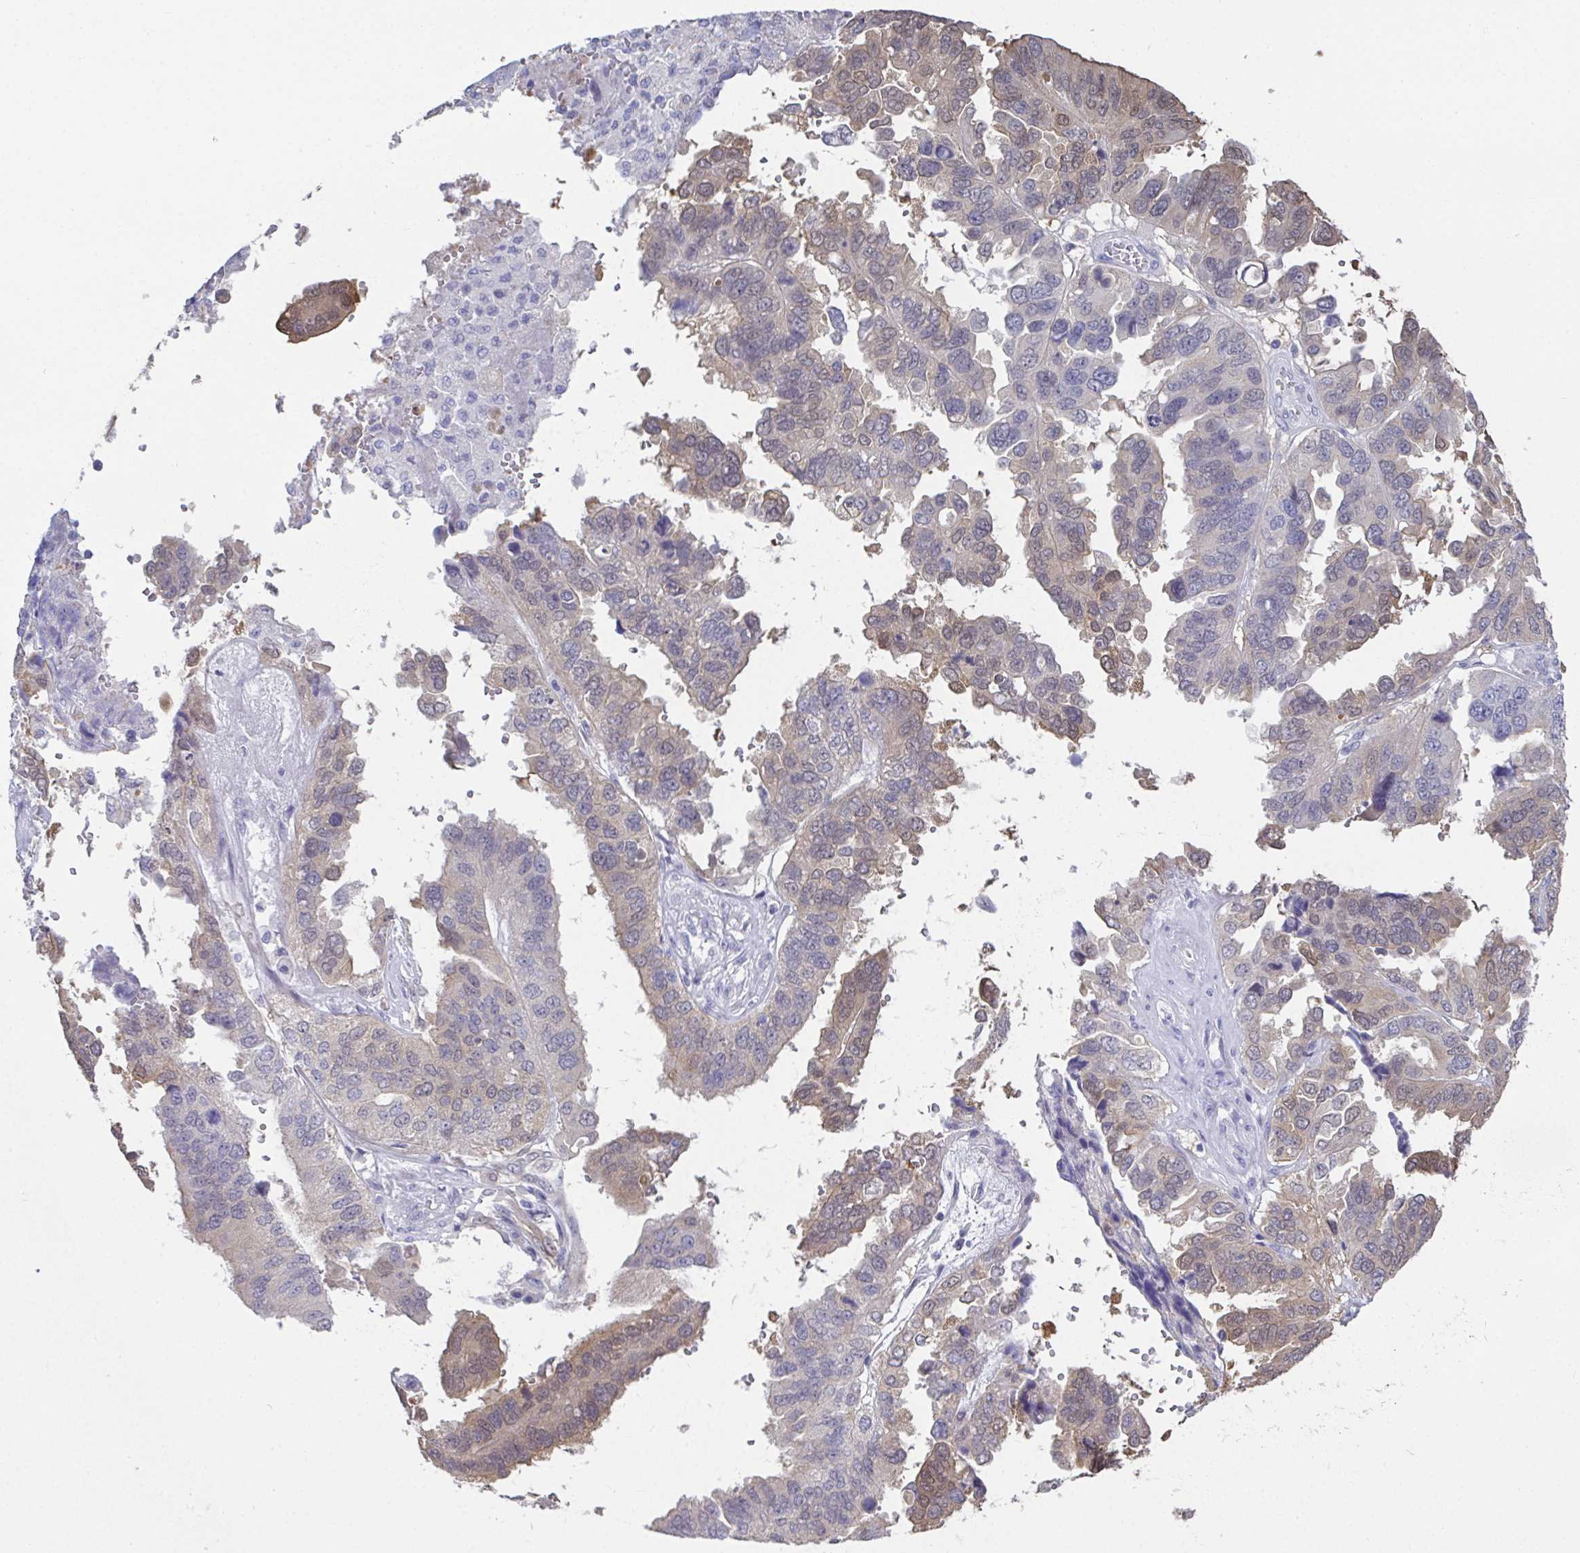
{"staining": {"intensity": "weak", "quantity": "<25%", "location": "cytoplasmic/membranous"}, "tissue": "ovarian cancer", "cell_type": "Tumor cells", "image_type": "cancer", "snomed": [{"axis": "morphology", "description": "Cystadenocarcinoma, serous, NOS"}, {"axis": "topography", "description": "Ovary"}], "caption": "Immunohistochemistry micrograph of neoplastic tissue: ovarian cancer stained with DAB (3,3'-diaminobenzidine) shows no significant protein expression in tumor cells.", "gene": "RBP1", "patient": {"sex": "female", "age": 79}}